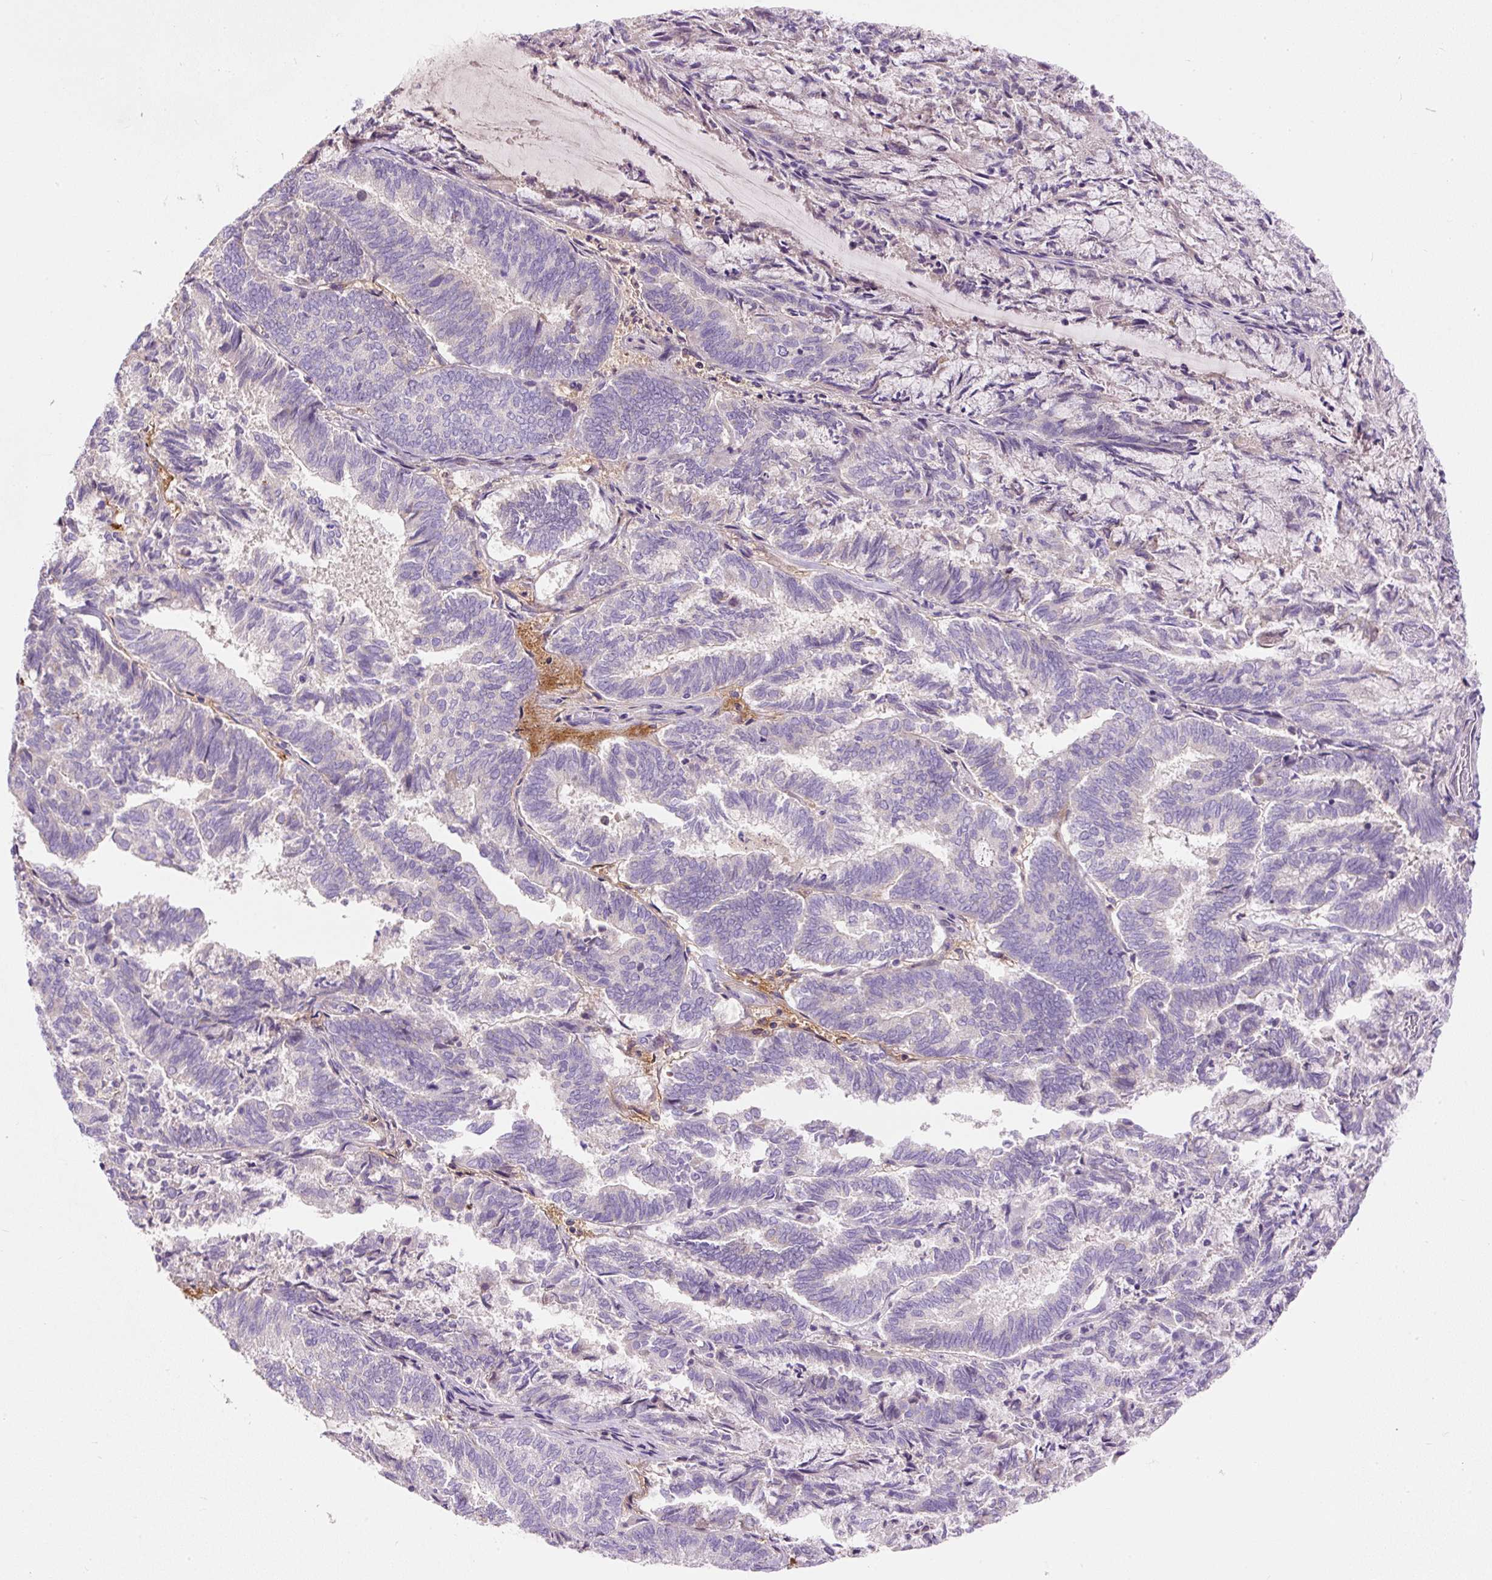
{"staining": {"intensity": "negative", "quantity": "none", "location": "none"}, "tissue": "endometrial cancer", "cell_type": "Tumor cells", "image_type": "cancer", "snomed": [{"axis": "morphology", "description": "Adenocarcinoma, NOS"}, {"axis": "topography", "description": "Endometrium"}], "caption": "Immunohistochemistry (IHC) image of neoplastic tissue: human endometrial cancer (adenocarcinoma) stained with DAB shows no significant protein expression in tumor cells.", "gene": "SUSD5", "patient": {"sex": "female", "age": 80}}